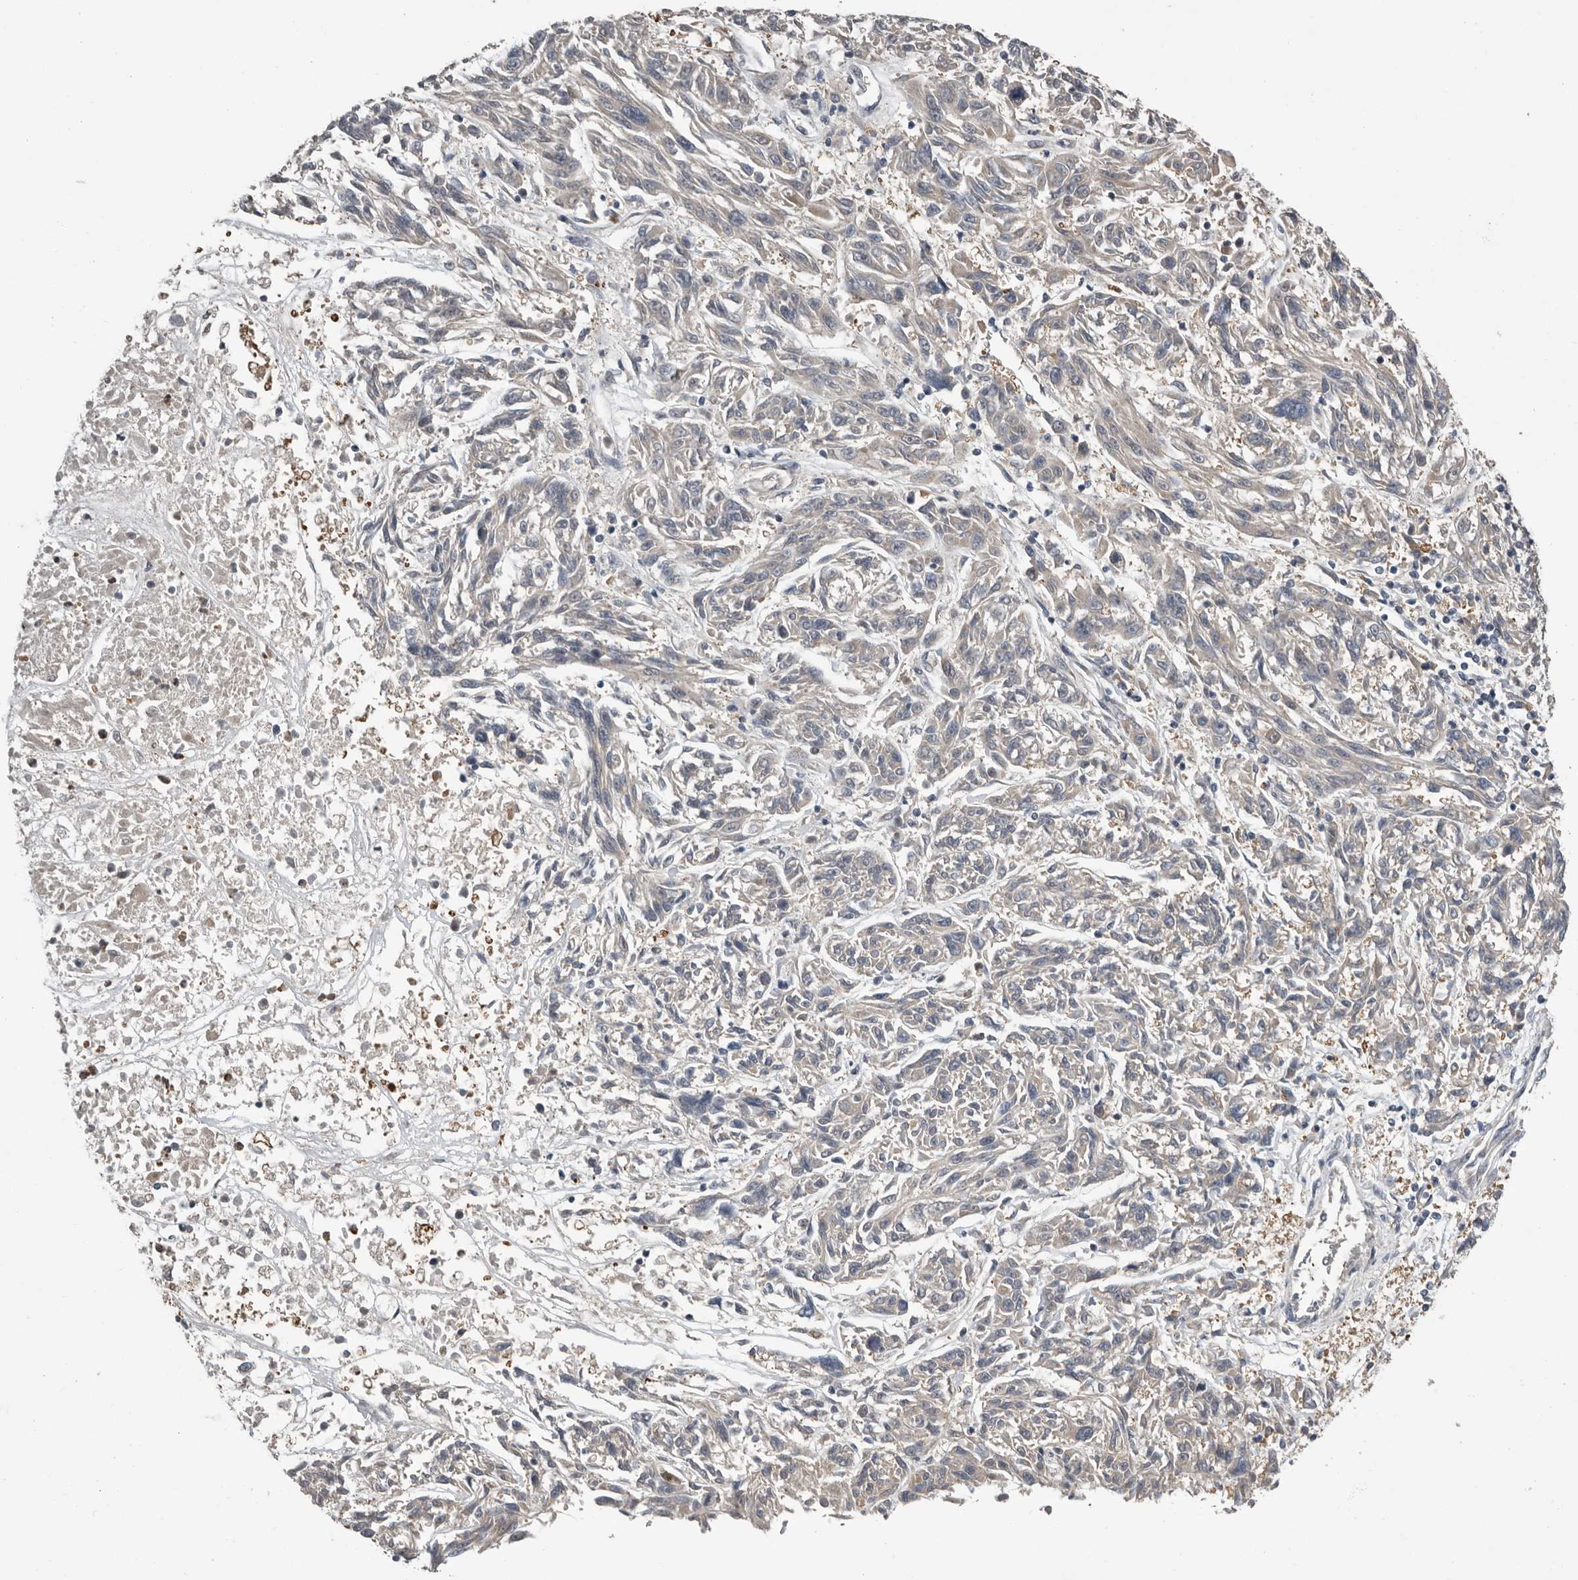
{"staining": {"intensity": "negative", "quantity": "none", "location": "none"}, "tissue": "melanoma", "cell_type": "Tumor cells", "image_type": "cancer", "snomed": [{"axis": "morphology", "description": "Malignant melanoma, NOS"}, {"axis": "topography", "description": "Skin"}], "caption": "IHC of melanoma displays no expression in tumor cells.", "gene": "RALGPS2", "patient": {"sex": "male", "age": 53}}